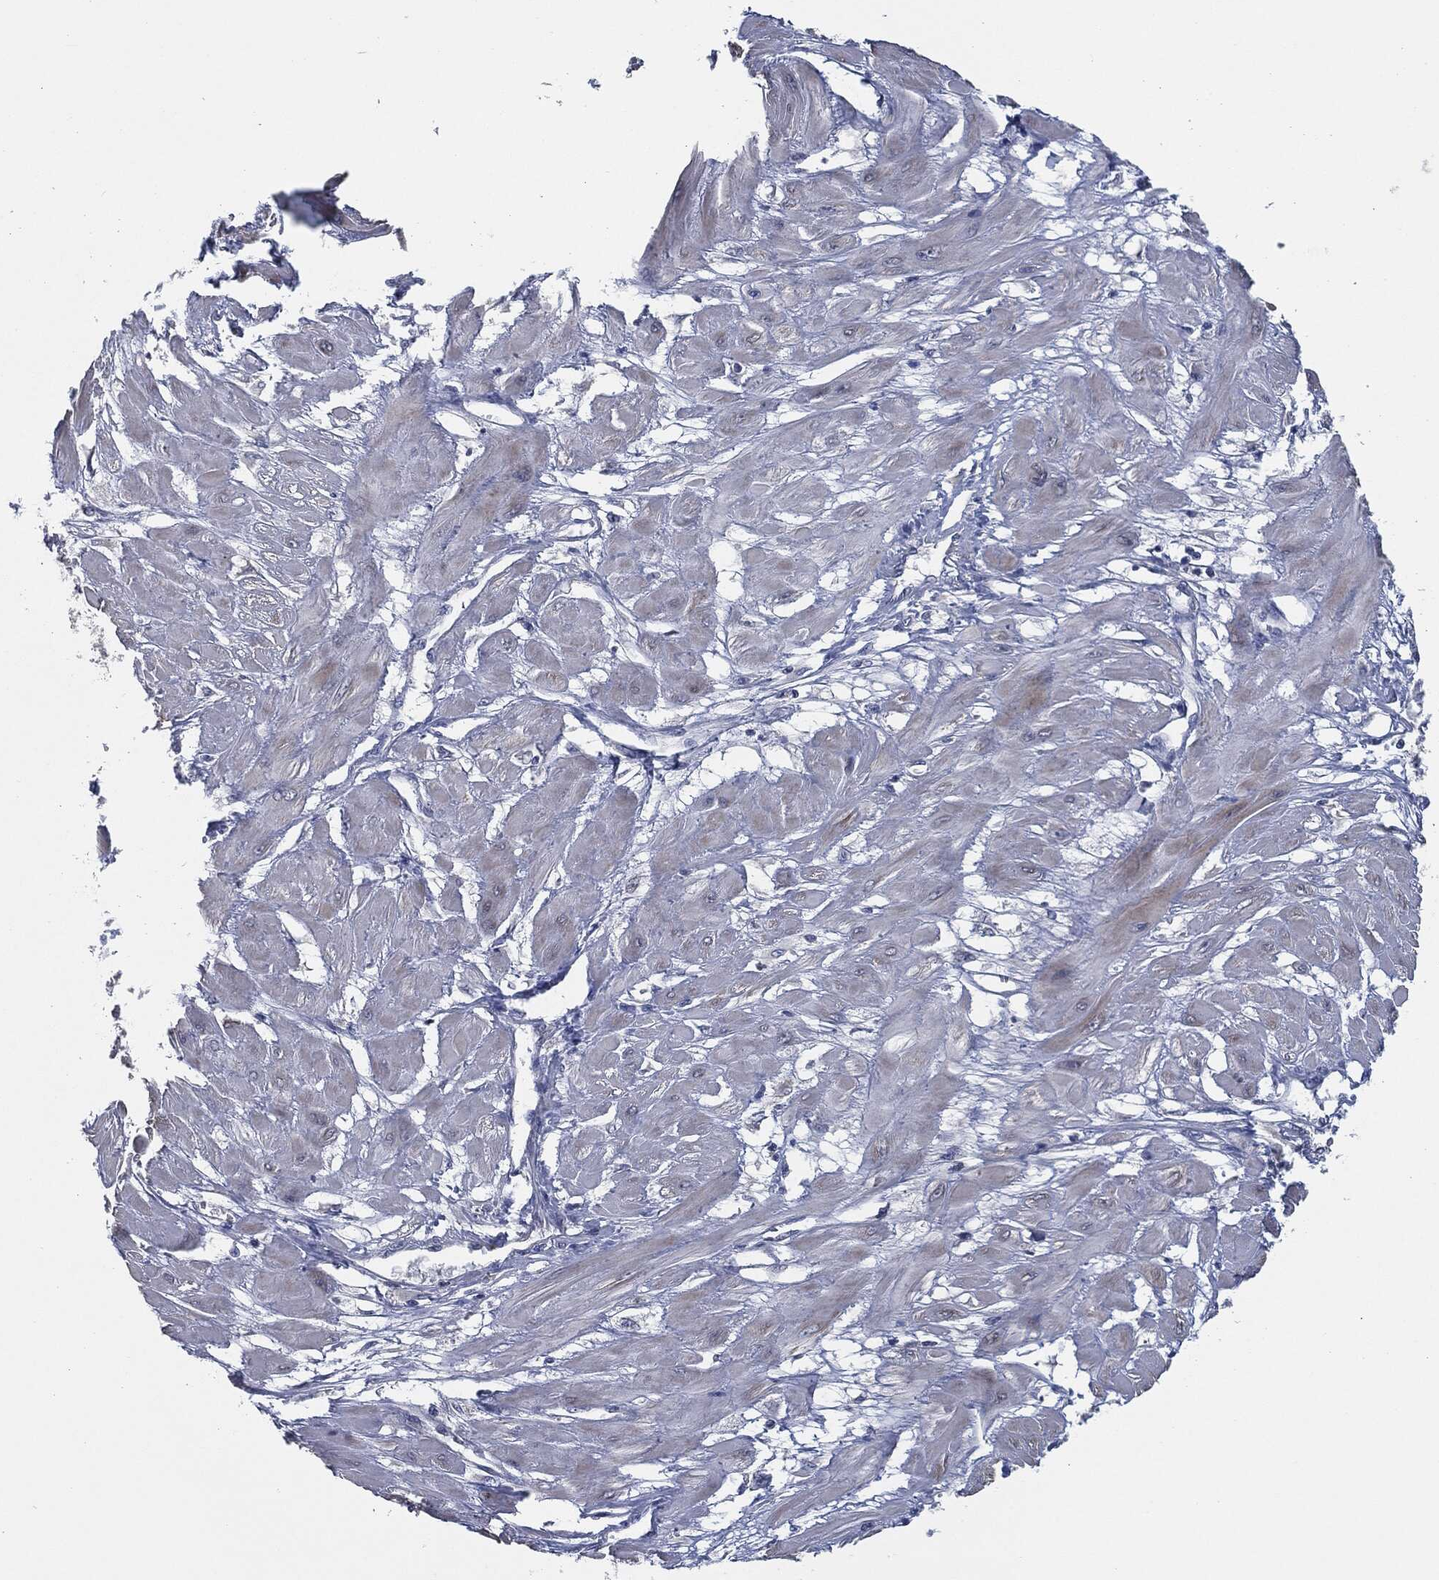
{"staining": {"intensity": "negative", "quantity": "none", "location": "none"}, "tissue": "cervical cancer", "cell_type": "Tumor cells", "image_type": "cancer", "snomed": [{"axis": "morphology", "description": "Squamous cell carcinoma, NOS"}, {"axis": "topography", "description": "Cervix"}], "caption": "A micrograph of human cervical cancer (squamous cell carcinoma) is negative for staining in tumor cells.", "gene": "IL2RG", "patient": {"sex": "female", "age": 34}}